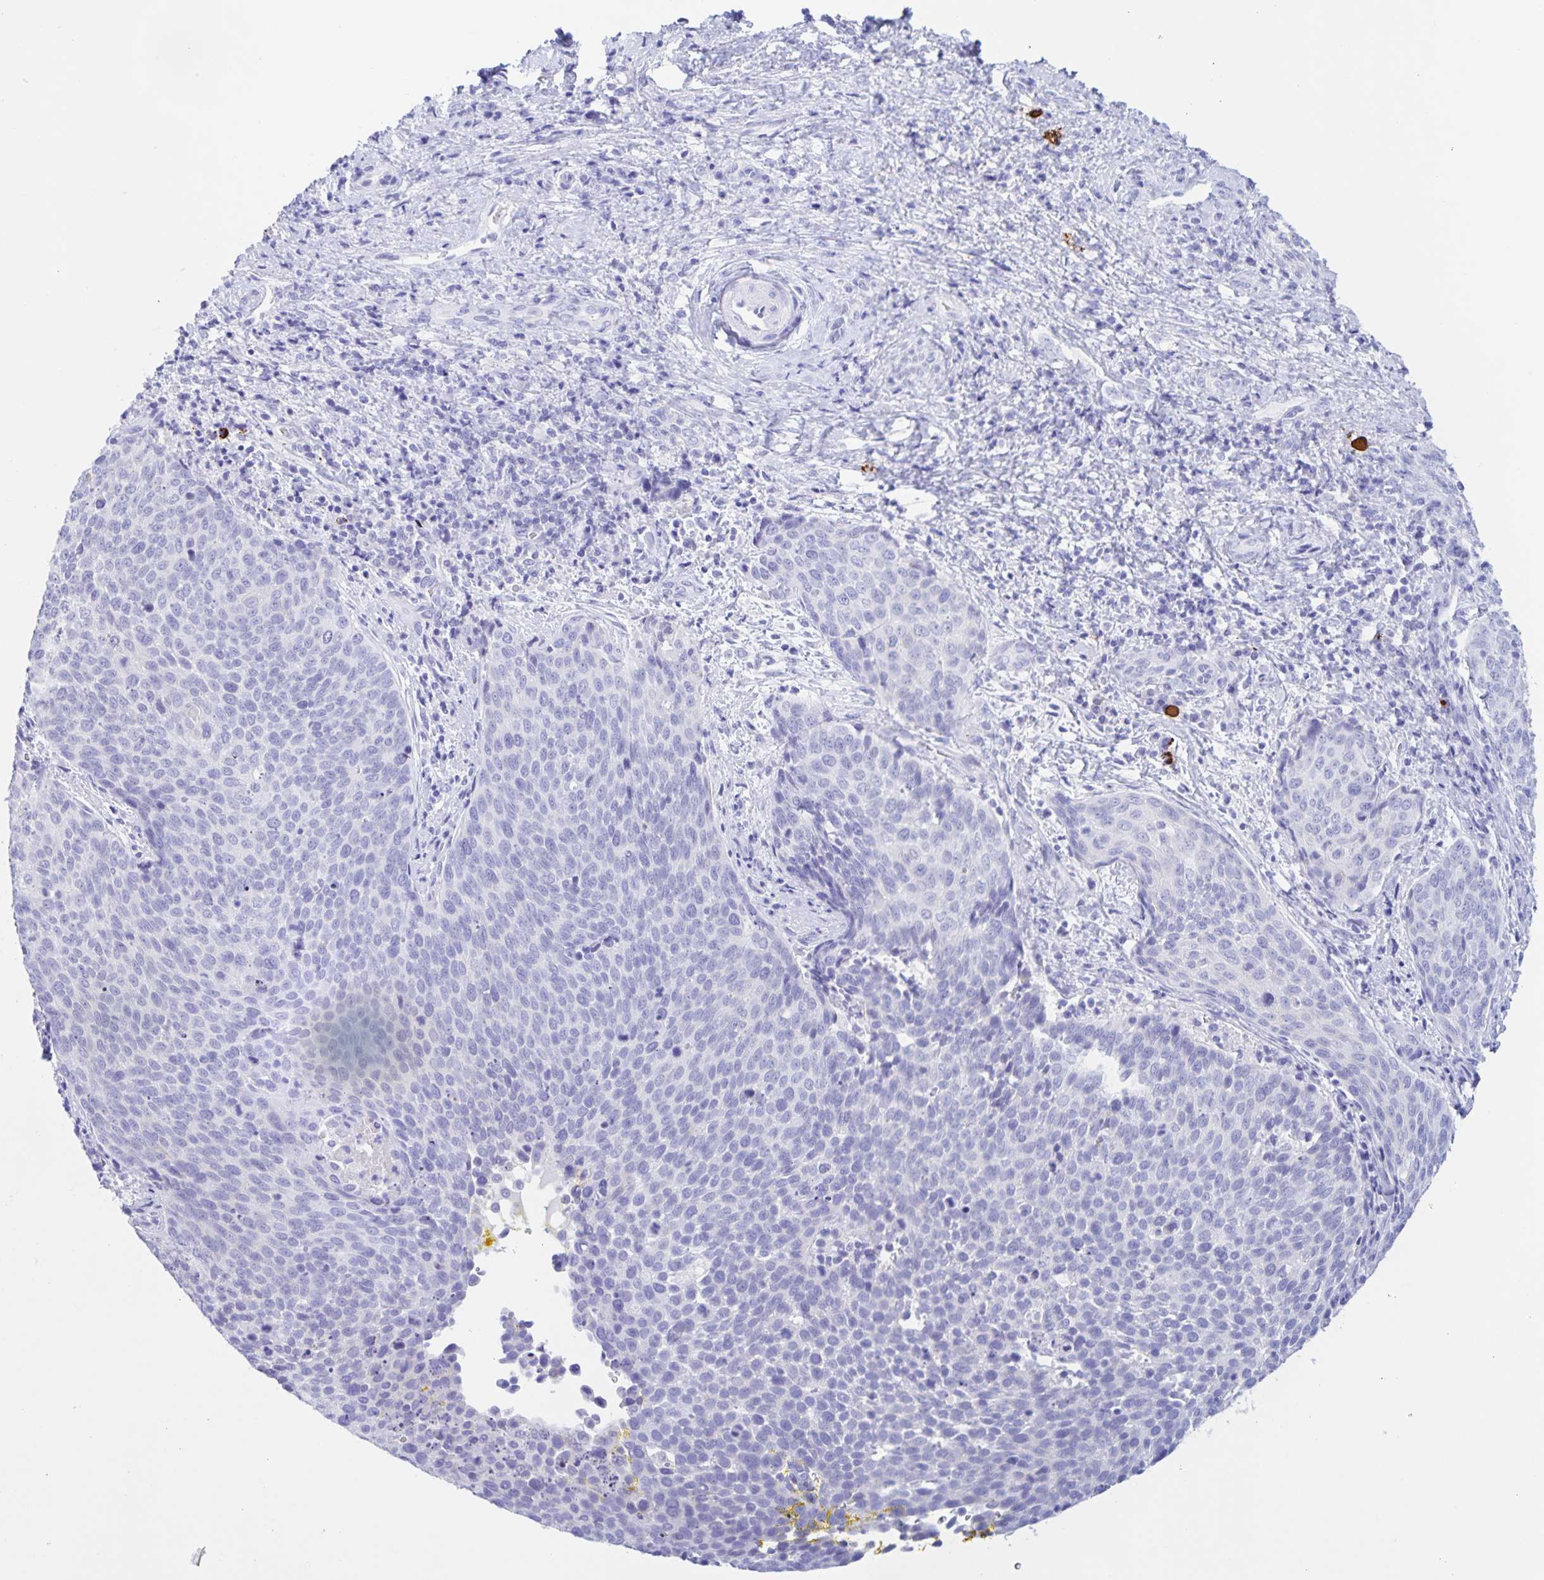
{"staining": {"intensity": "negative", "quantity": "none", "location": "none"}, "tissue": "cervical cancer", "cell_type": "Tumor cells", "image_type": "cancer", "snomed": [{"axis": "morphology", "description": "Squamous cell carcinoma, NOS"}, {"axis": "topography", "description": "Cervix"}], "caption": "Immunohistochemical staining of cervical squamous cell carcinoma reveals no significant expression in tumor cells.", "gene": "CATSPER4", "patient": {"sex": "female", "age": 34}}